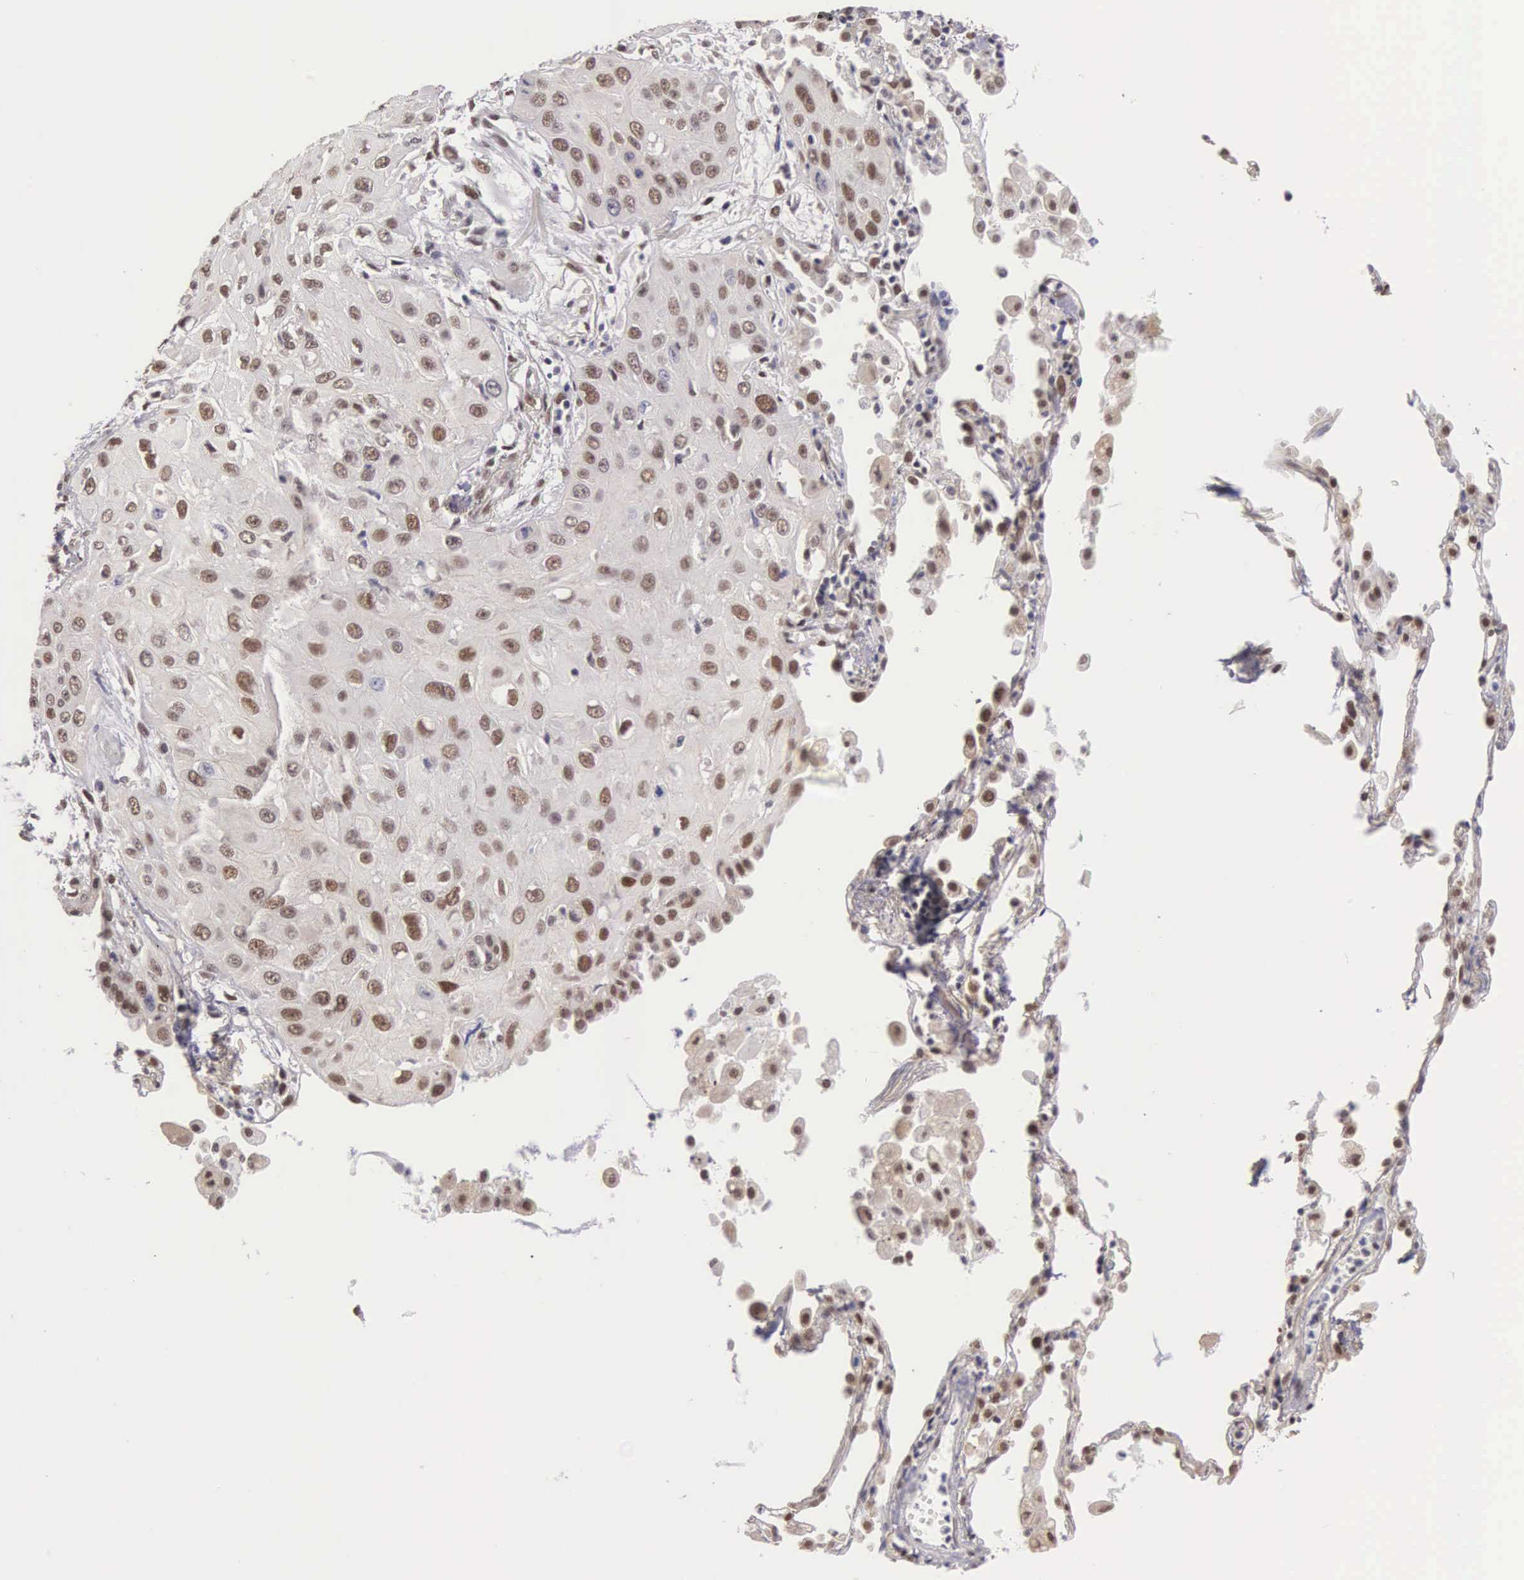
{"staining": {"intensity": "moderate", "quantity": ">75%", "location": "nuclear"}, "tissue": "lung cancer", "cell_type": "Tumor cells", "image_type": "cancer", "snomed": [{"axis": "morphology", "description": "Squamous cell carcinoma, NOS"}, {"axis": "topography", "description": "Lung"}], "caption": "A histopathology image of human lung cancer (squamous cell carcinoma) stained for a protein exhibits moderate nuclear brown staining in tumor cells.", "gene": "CCDC117", "patient": {"sex": "male", "age": 71}}